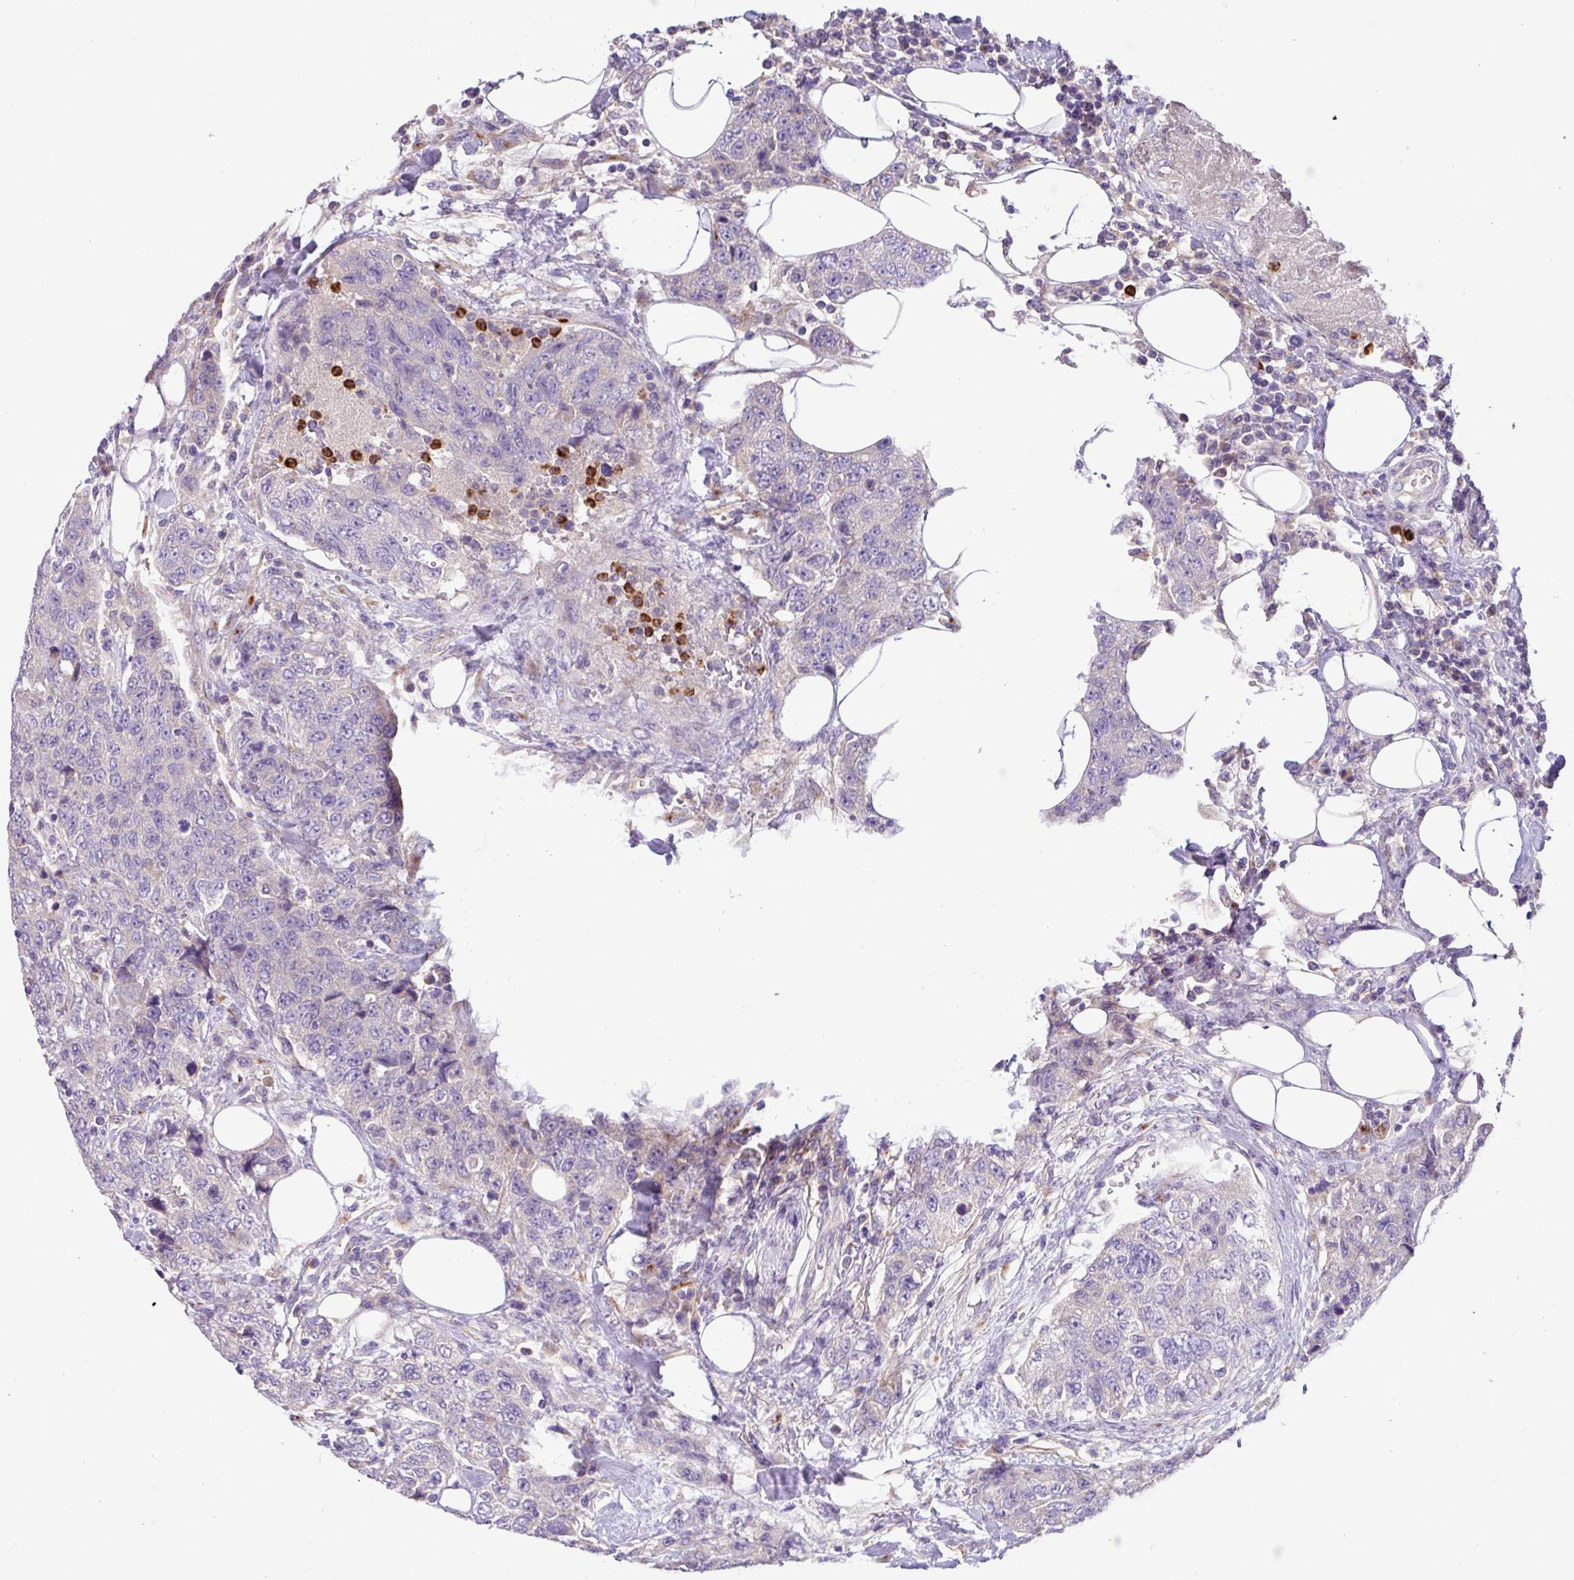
{"staining": {"intensity": "negative", "quantity": "none", "location": "none"}, "tissue": "urothelial cancer", "cell_type": "Tumor cells", "image_type": "cancer", "snomed": [{"axis": "morphology", "description": "Urothelial carcinoma, High grade"}, {"axis": "topography", "description": "Urinary bladder"}], "caption": "Immunohistochemistry (IHC) image of human high-grade urothelial carcinoma stained for a protein (brown), which shows no positivity in tumor cells.", "gene": "CRISP3", "patient": {"sex": "female", "age": 78}}